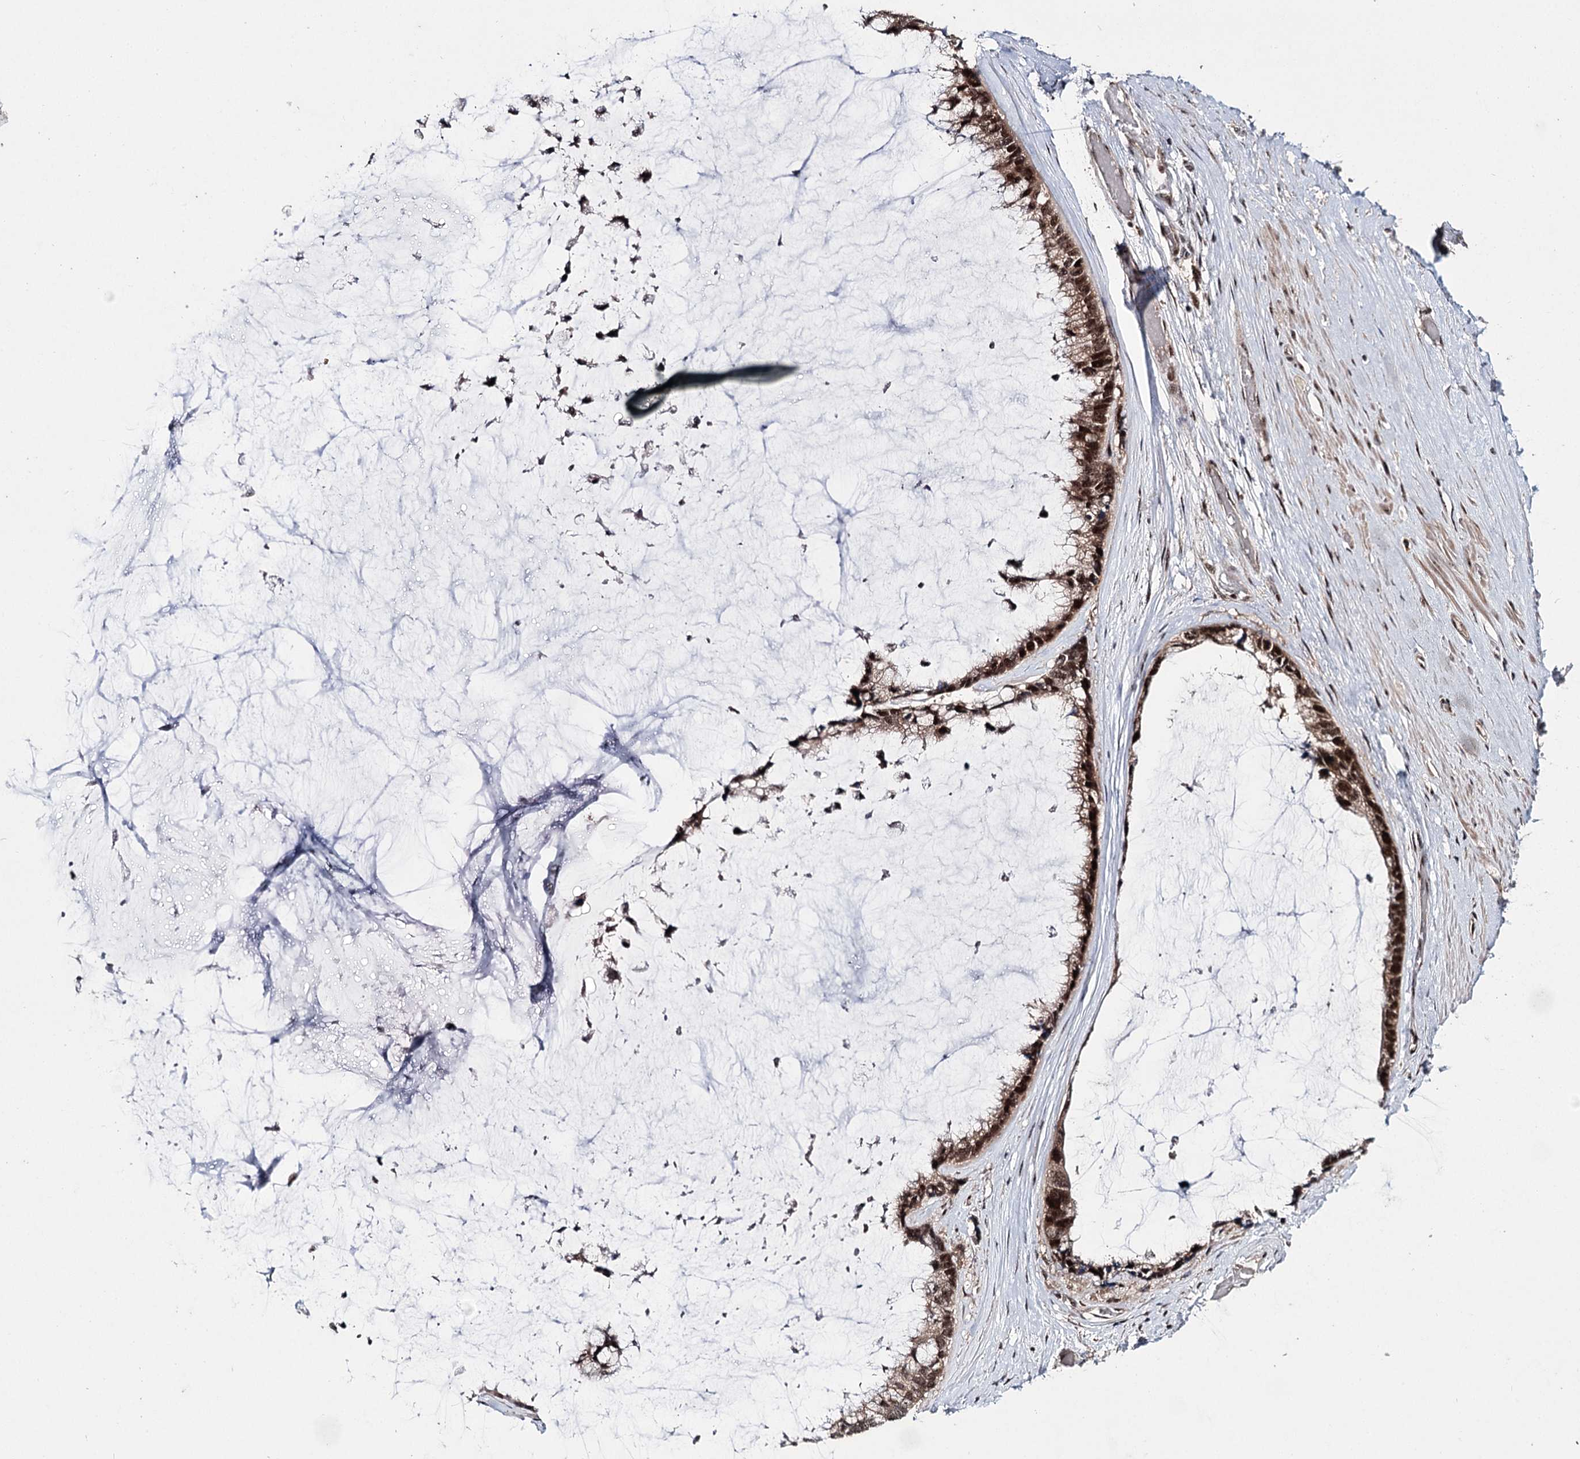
{"staining": {"intensity": "strong", "quantity": ">75%", "location": "cytoplasmic/membranous,nuclear"}, "tissue": "ovarian cancer", "cell_type": "Tumor cells", "image_type": "cancer", "snomed": [{"axis": "morphology", "description": "Cystadenocarcinoma, mucinous, NOS"}, {"axis": "topography", "description": "Ovary"}], "caption": "IHC staining of ovarian mucinous cystadenocarcinoma, which exhibits high levels of strong cytoplasmic/membranous and nuclear positivity in approximately >75% of tumor cells indicating strong cytoplasmic/membranous and nuclear protein expression. The staining was performed using DAB (3,3'-diaminobenzidine) (brown) for protein detection and nuclei were counterstained in hematoxylin (blue).", "gene": "MKNK2", "patient": {"sex": "female", "age": 39}}